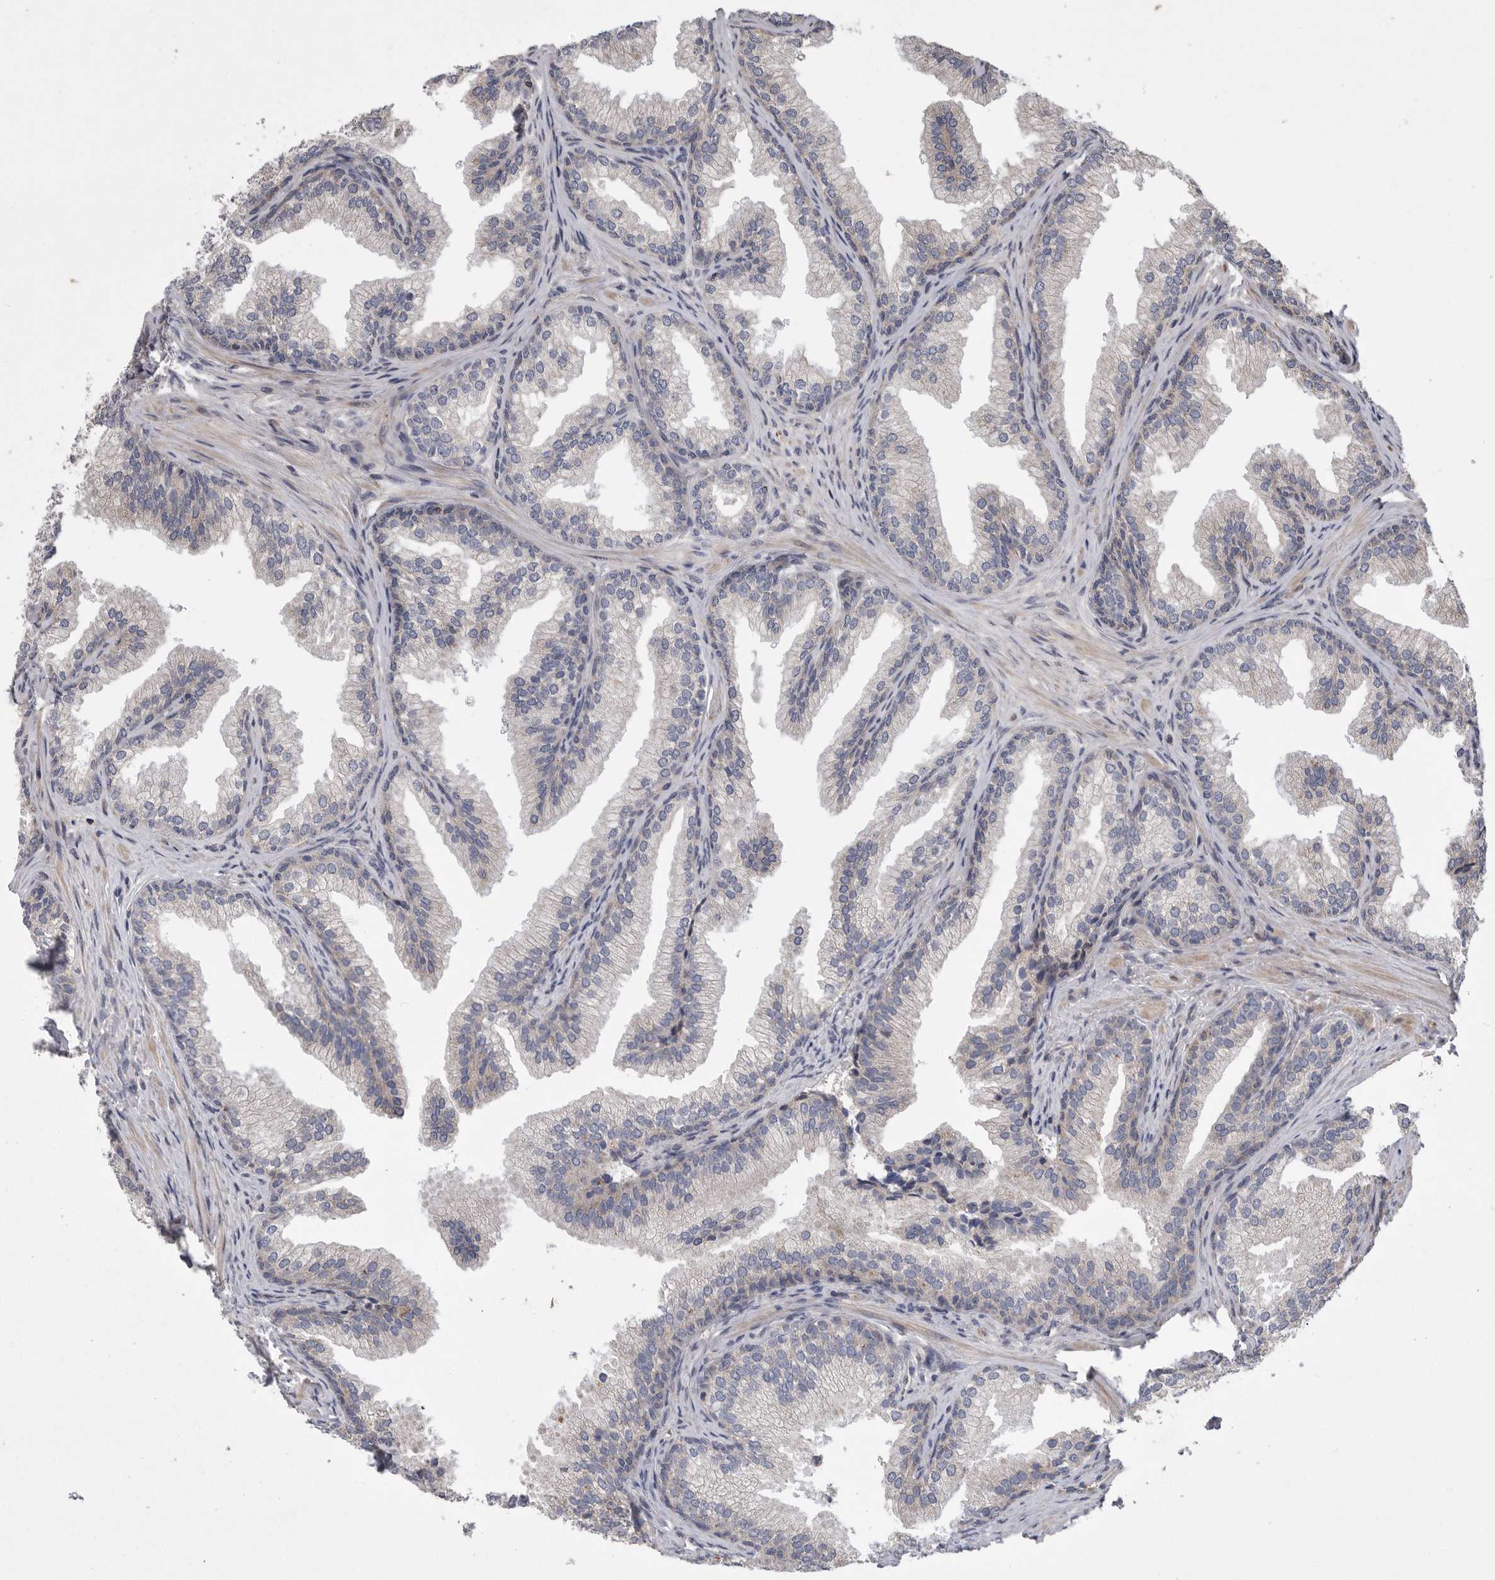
{"staining": {"intensity": "moderate", "quantity": "<25%", "location": "cytoplasmic/membranous"}, "tissue": "prostate", "cell_type": "Glandular cells", "image_type": "normal", "snomed": [{"axis": "morphology", "description": "Normal tissue, NOS"}, {"axis": "topography", "description": "Prostate"}], "caption": "Normal prostate displays moderate cytoplasmic/membranous expression in approximately <25% of glandular cells (brown staining indicates protein expression, while blue staining denotes nuclei)..", "gene": "CRP", "patient": {"sex": "male", "age": 76}}